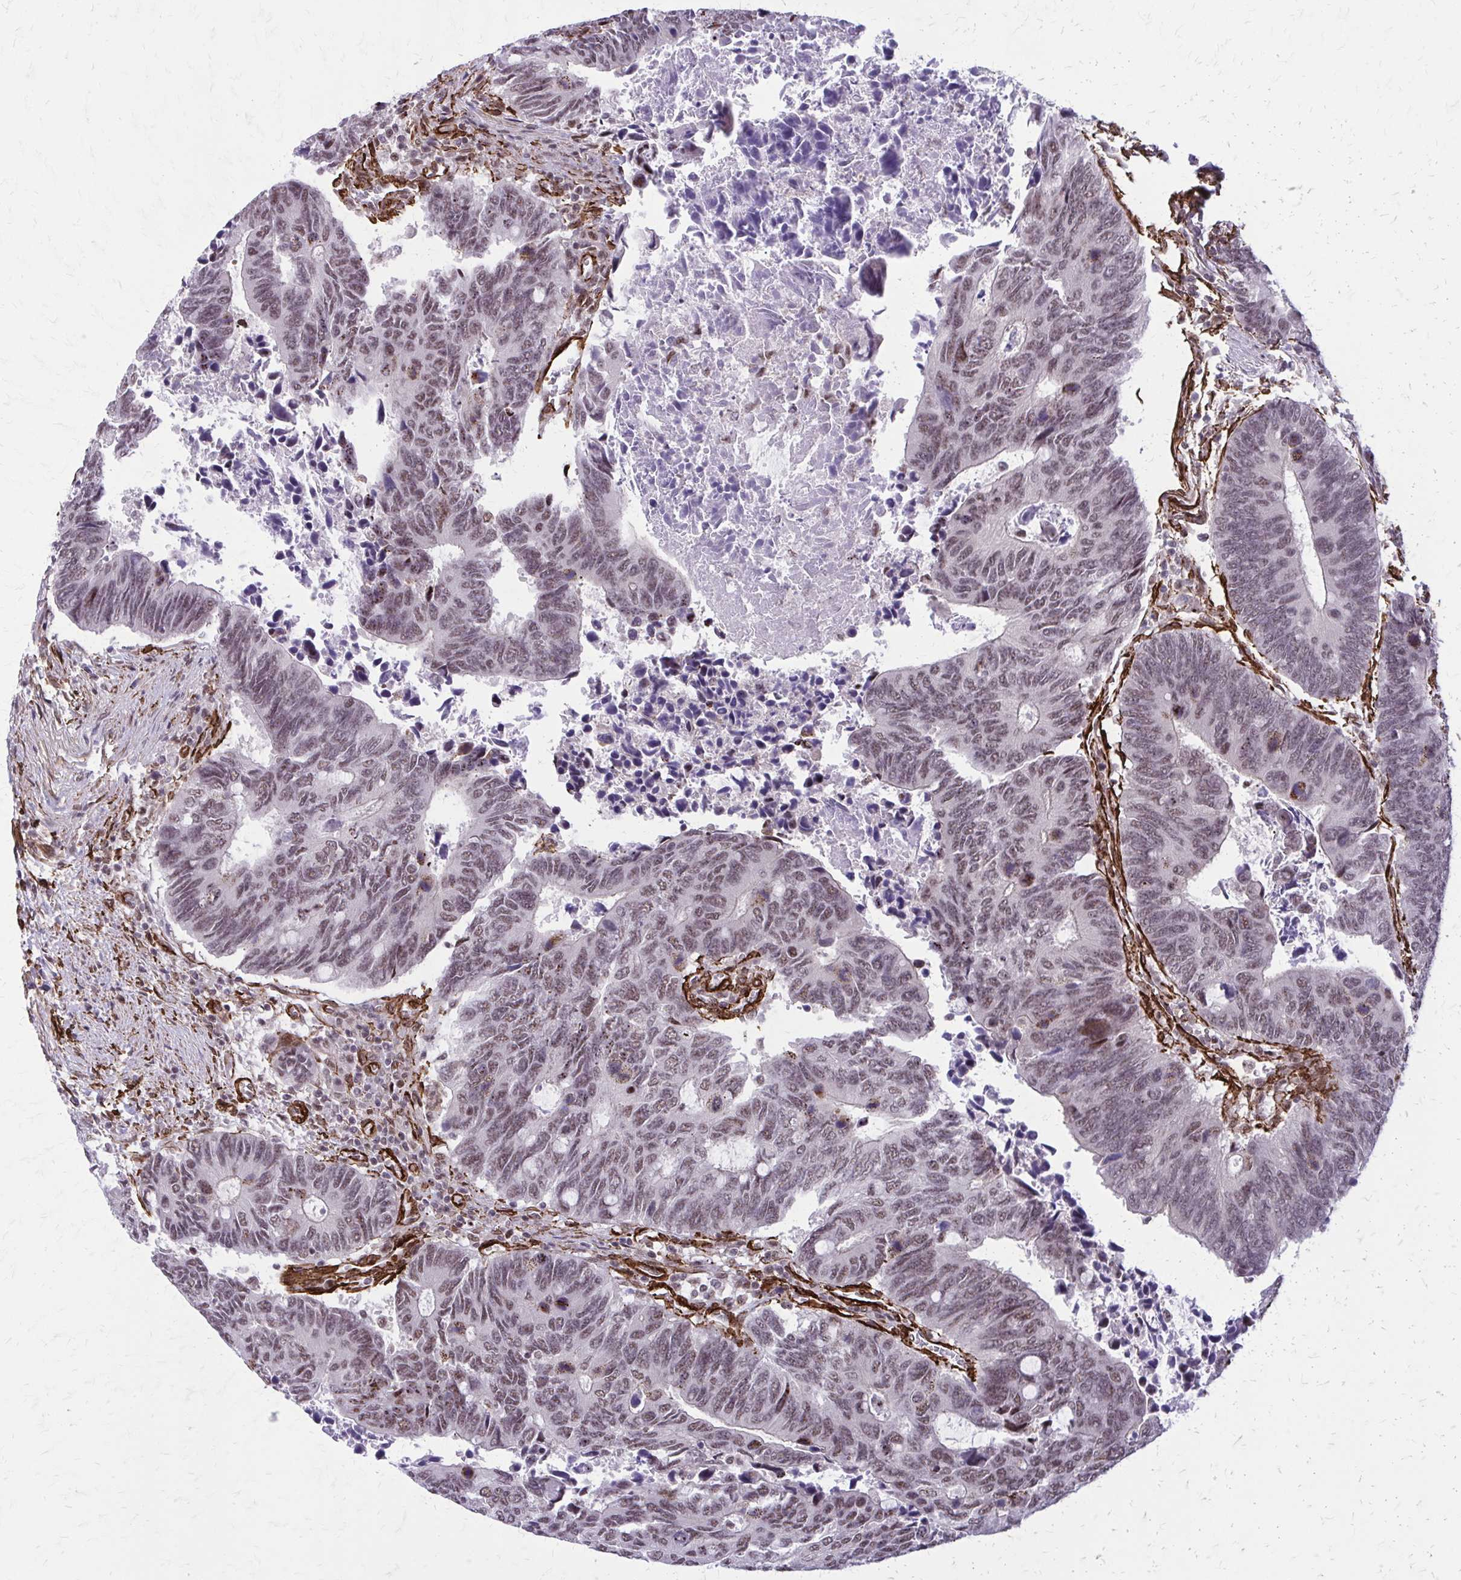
{"staining": {"intensity": "weak", "quantity": ">75%", "location": "nuclear"}, "tissue": "colorectal cancer", "cell_type": "Tumor cells", "image_type": "cancer", "snomed": [{"axis": "morphology", "description": "Adenocarcinoma, NOS"}, {"axis": "topography", "description": "Colon"}], "caption": "Protein expression analysis of colorectal adenocarcinoma reveals weak nuclear positivity in about >75% of tumor cells. The staining was performed using DAB (3,3'-diaminobenzidine) to visualize the protein expression in brown, while the nuclei were stained in blue with hematoxylin (Magnification: 20x).", "gene": "NRBF2", "patient": {"sex": "male", "age": 87}}